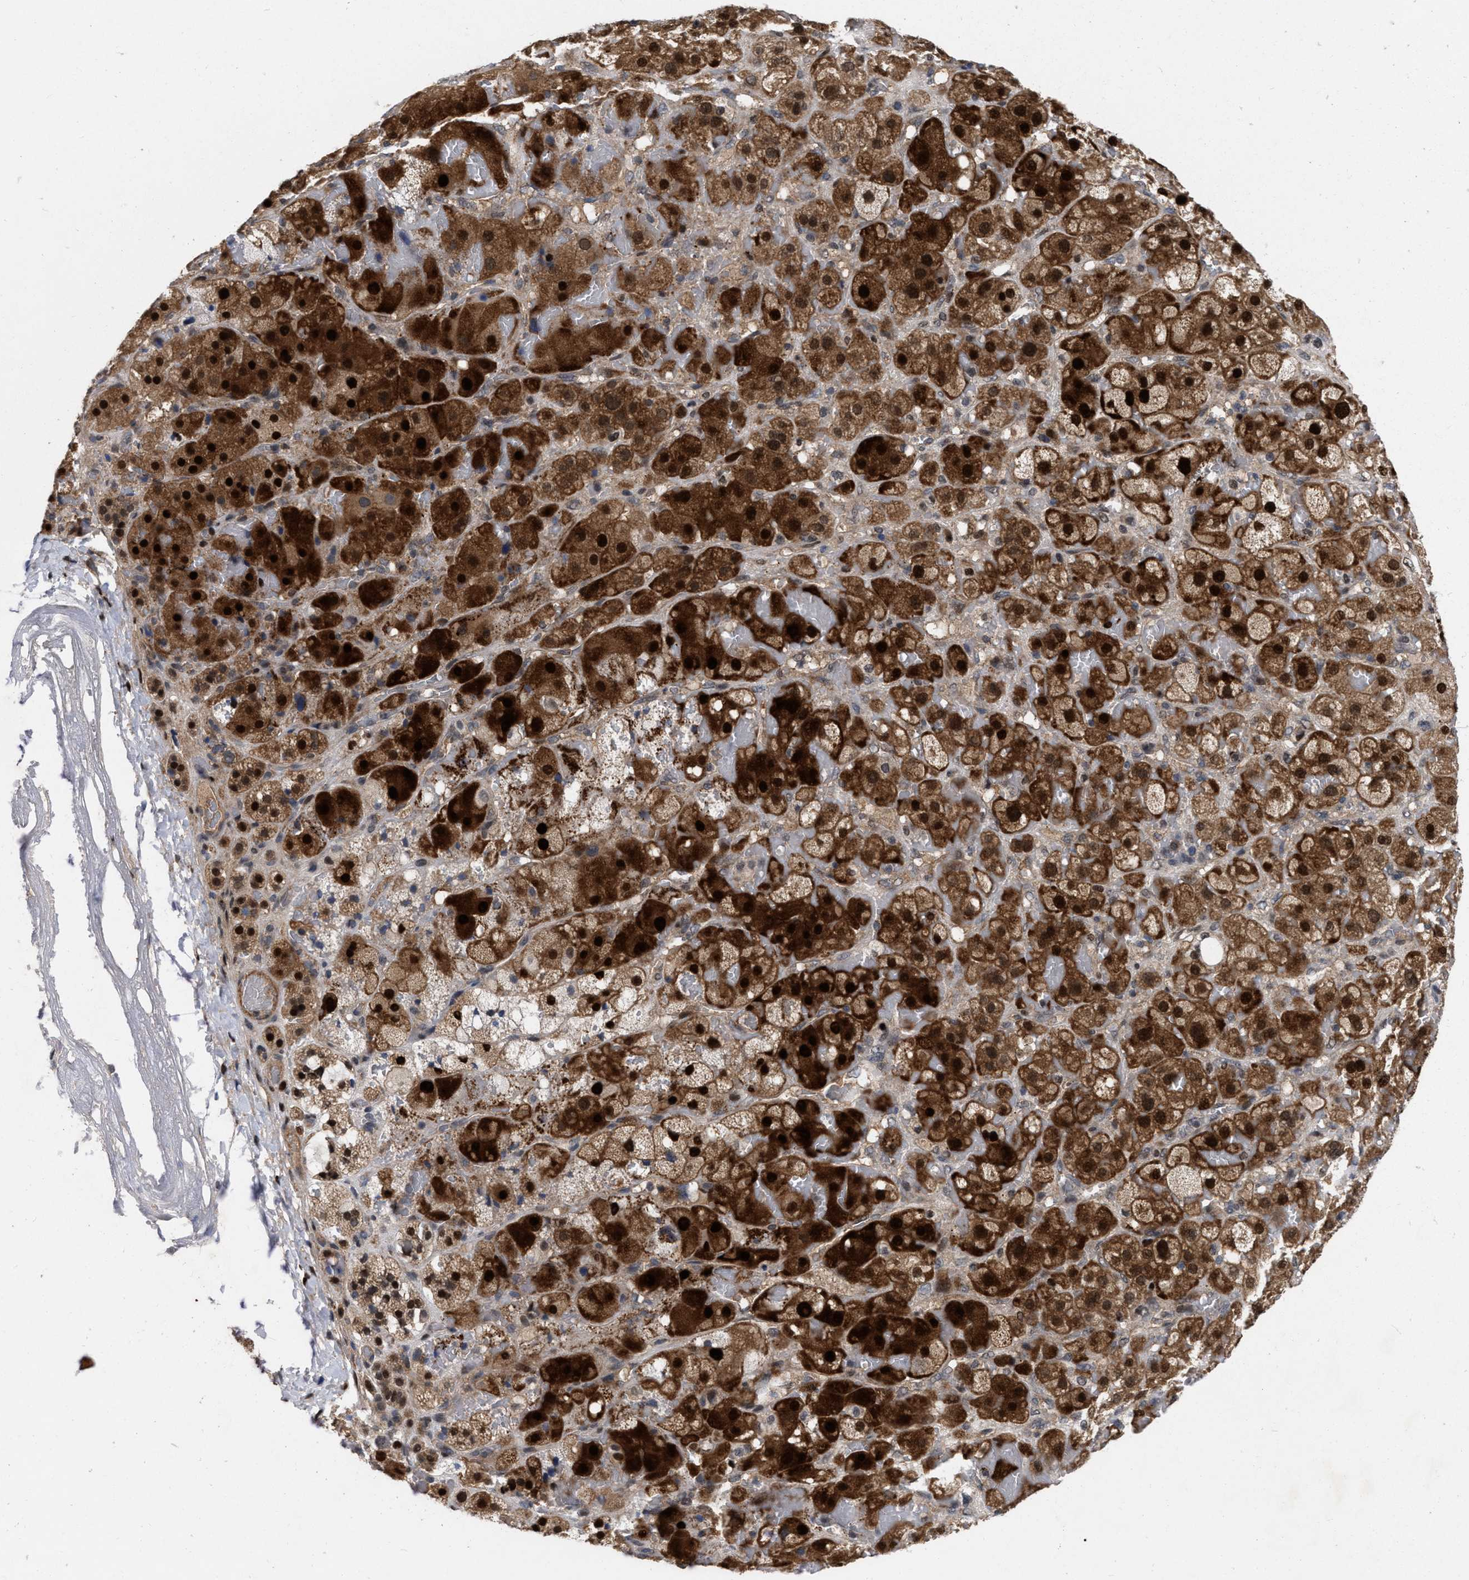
{"staining": {"intensity": "strong", "quantity": ">75%", "location": "cytoplasmic/membranous,nuclear"}, "tissue": "adrenal gland", "cell_type": "Glandular cells", "image_type": "normal", "snomed": [{"axis": "morphology", "description": "Normal tissue, NOS"}, {"axis": "topography", "description": "Adrenal gland"}], "caption": "Immunohistochemistry (DAB (3,3'-diaminobenzidine)) staining of normal adrenal gland reveals strong cytoplasmic/membranous,nuclear protein positivity in about >75% of glandular cells.", "gene": "MDM4", "patient": {"sex": "female", "age": 47}}